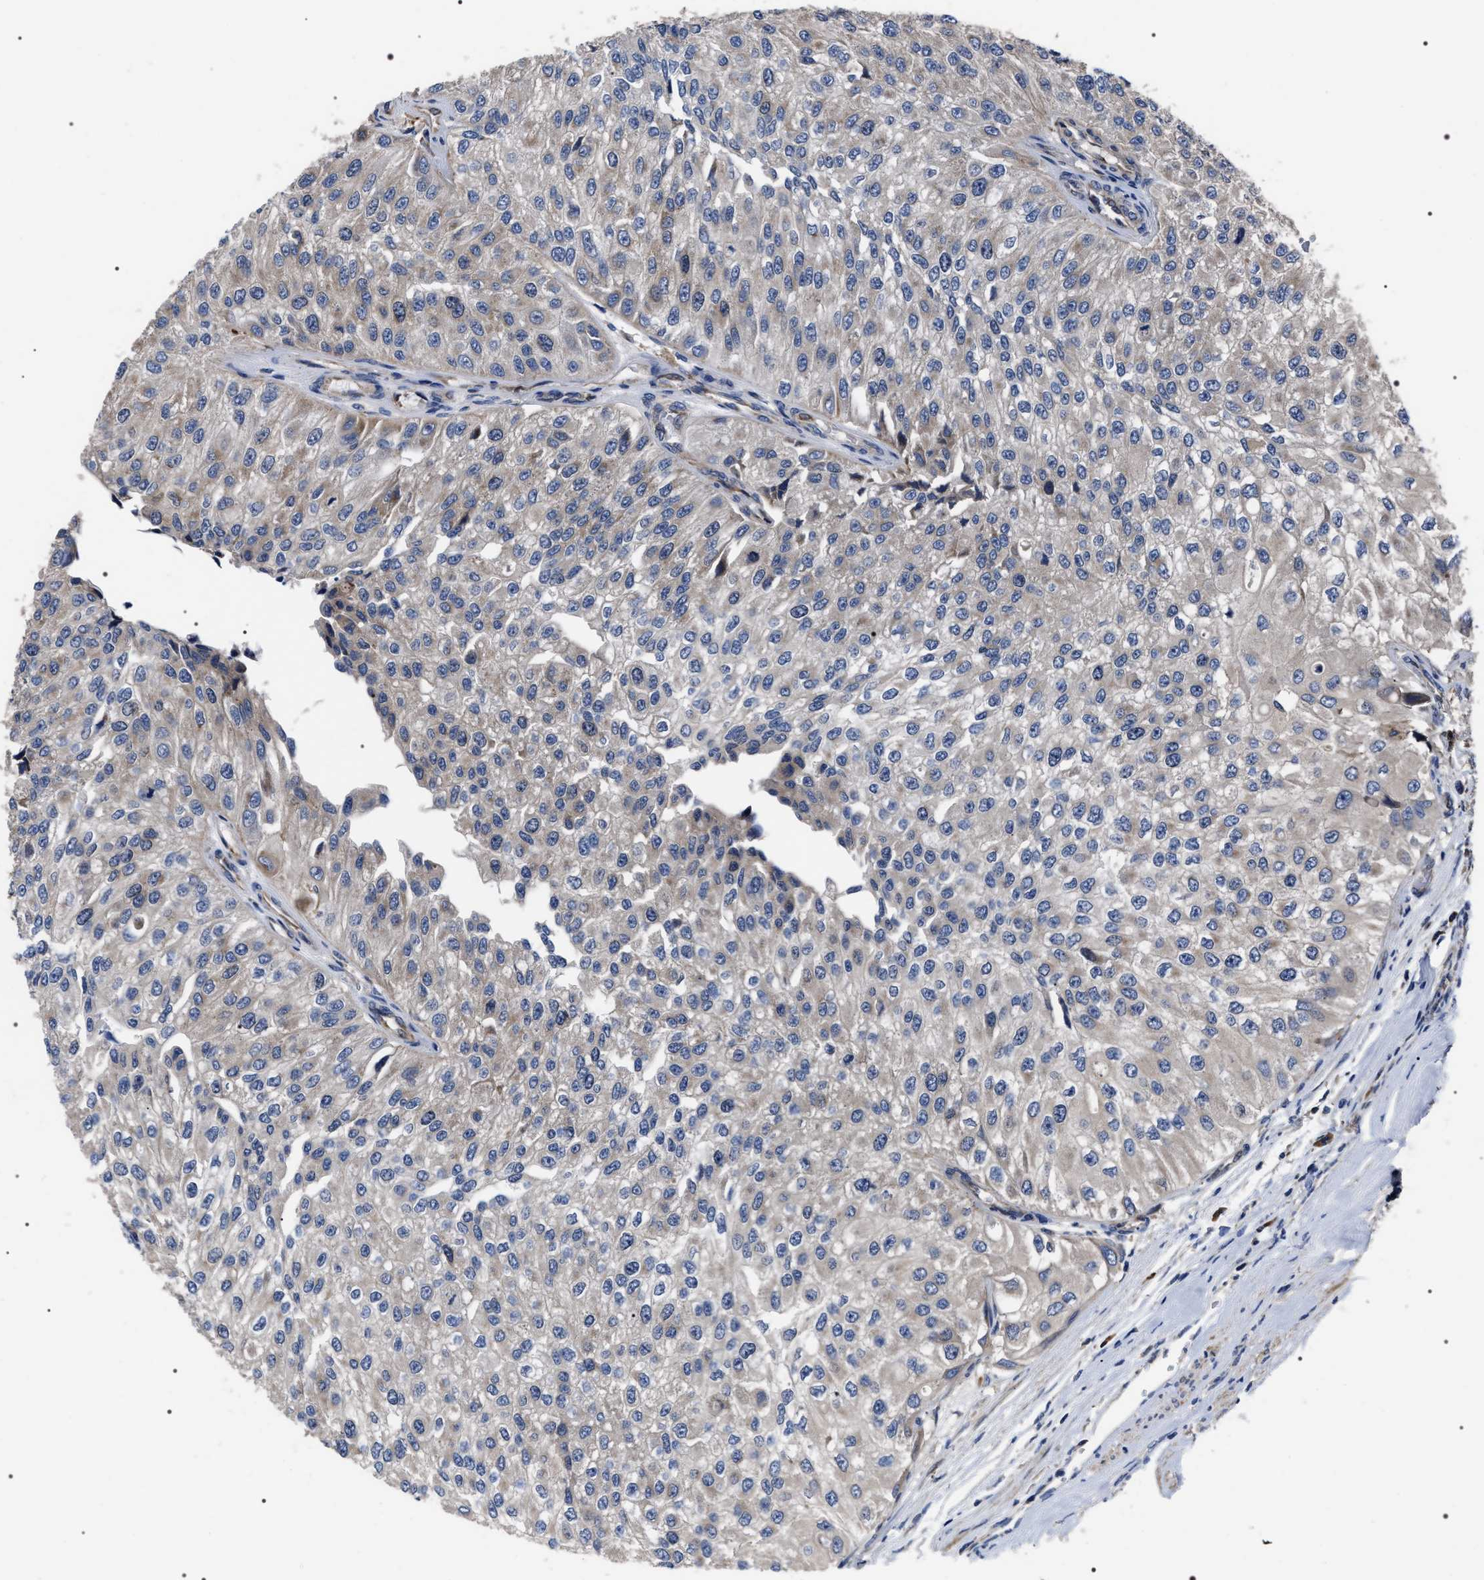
{"staining": {"intensity": "weak", "quantity": "<25%", "location": "cytoplasmic/membranous"}, "tissue": "urothelial cancer", "cell_type": "Tumor cells", "image_type": "cancer", "snomed": [{"axis": "morphology", "description": "Urothelial carcinoma, High grade"}, {"axis": "topography", "description": "Kidney"}, {"axis": "topography", "description": "Urinary bladder"}], "caption": "Immunohistochemistry image of neoplastic tissue: urothelial cancer stained with DAB (3,3'-diaminobenzidine) demonstrates no significant protein expression in tumor cells.", "gene": "MIS18A", "patient": {"sex": "male", "age": 77}}